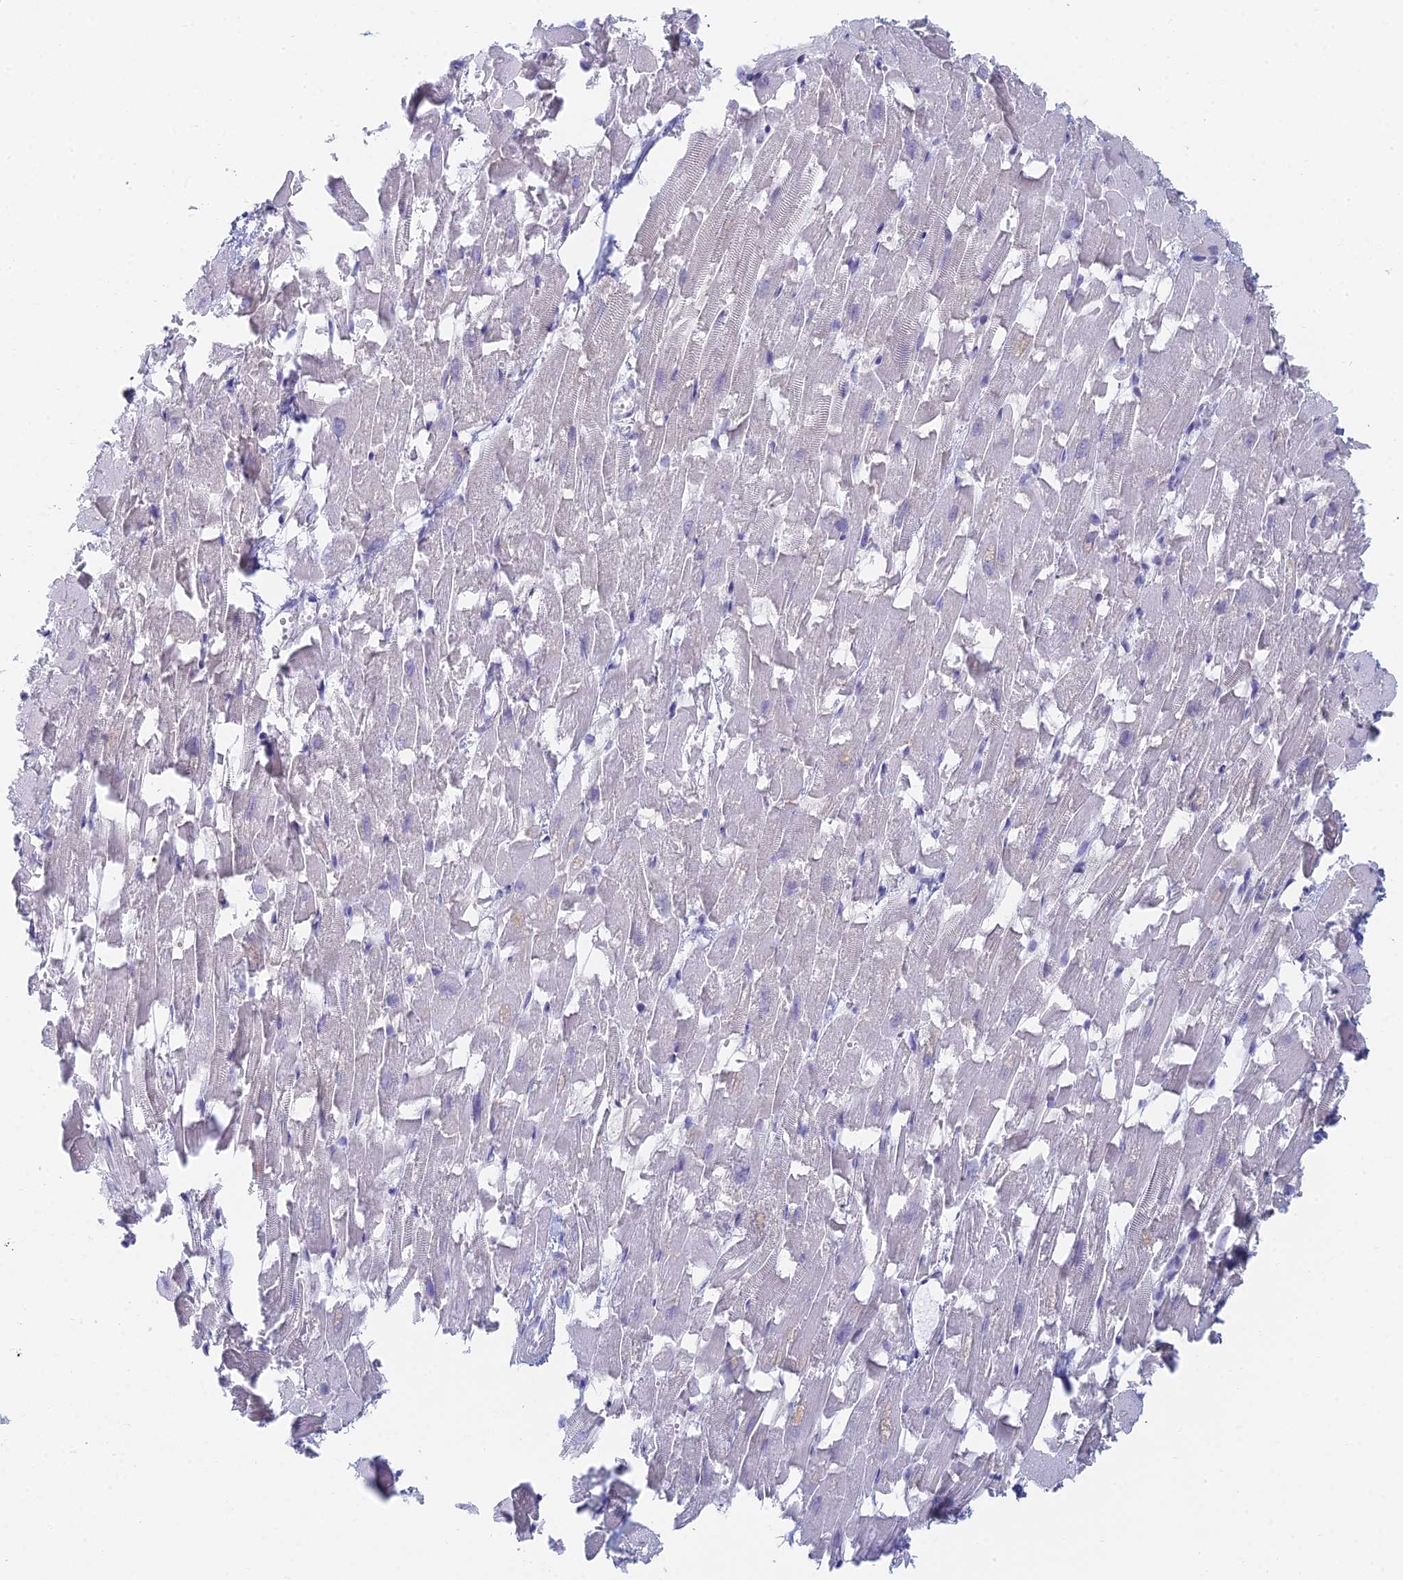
{"staining": {"intensity": "weak", "quantity": "<25%", "location": "cytoplasmic/membranous"}, "tissue": "heart muscle", "cell_type": "Cardiomyocytes", "image_type": "normal", "snomed": [{"axis": "morphology", "description": "Normal tissue, NOS"}, {"axis": "topography", "description": "Heart"}], "caption": "A micrograph of heart muscle stained for a protein reveals no brown staining in cardiomyocytes. Nuclei are stained in blue.", "gene": "STRN4", "patient": {"sex": "female", "age": 64}}